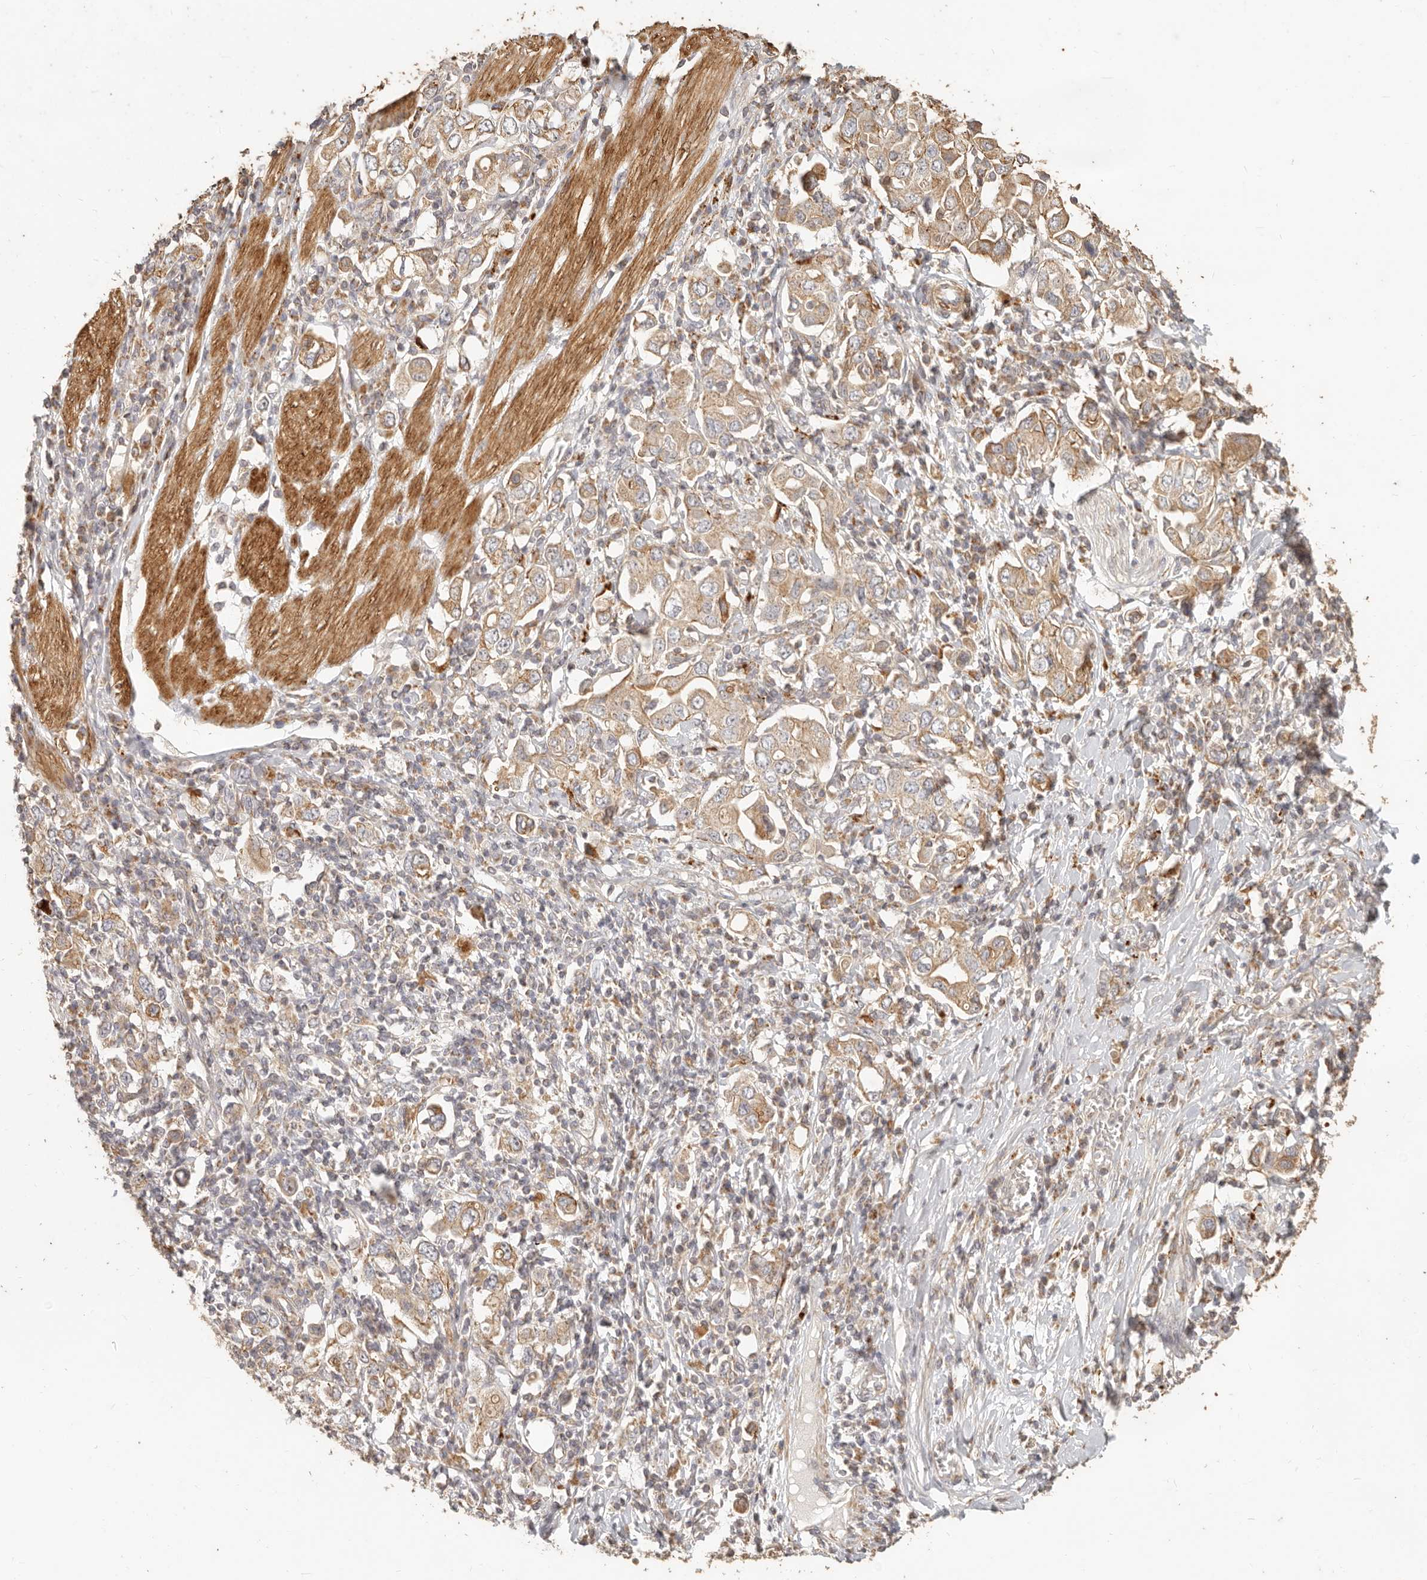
{"staining": {"intensity": "moderate", "quantity": ">75%", "location": "cytoplasmic/membranous"}, "tissue": "stomach cancer", "cell_type": "Tumor cells", "image_type": "cancer", "snomed": [{"axis": "morphology", "description": "Adenocarcinoma, NOS"}, {"axis": "topography", "description": "Stomach, upper"}], "caption": "Protein positivity by immunohistochemistry (IHC) exhibits moderate cytoplasmic/membranous positivity in about >75% of tumor cells in adenocarcinoma (stomach).", "gene": "PTPN22", "patient": {"sex": "male", "age": 62}}